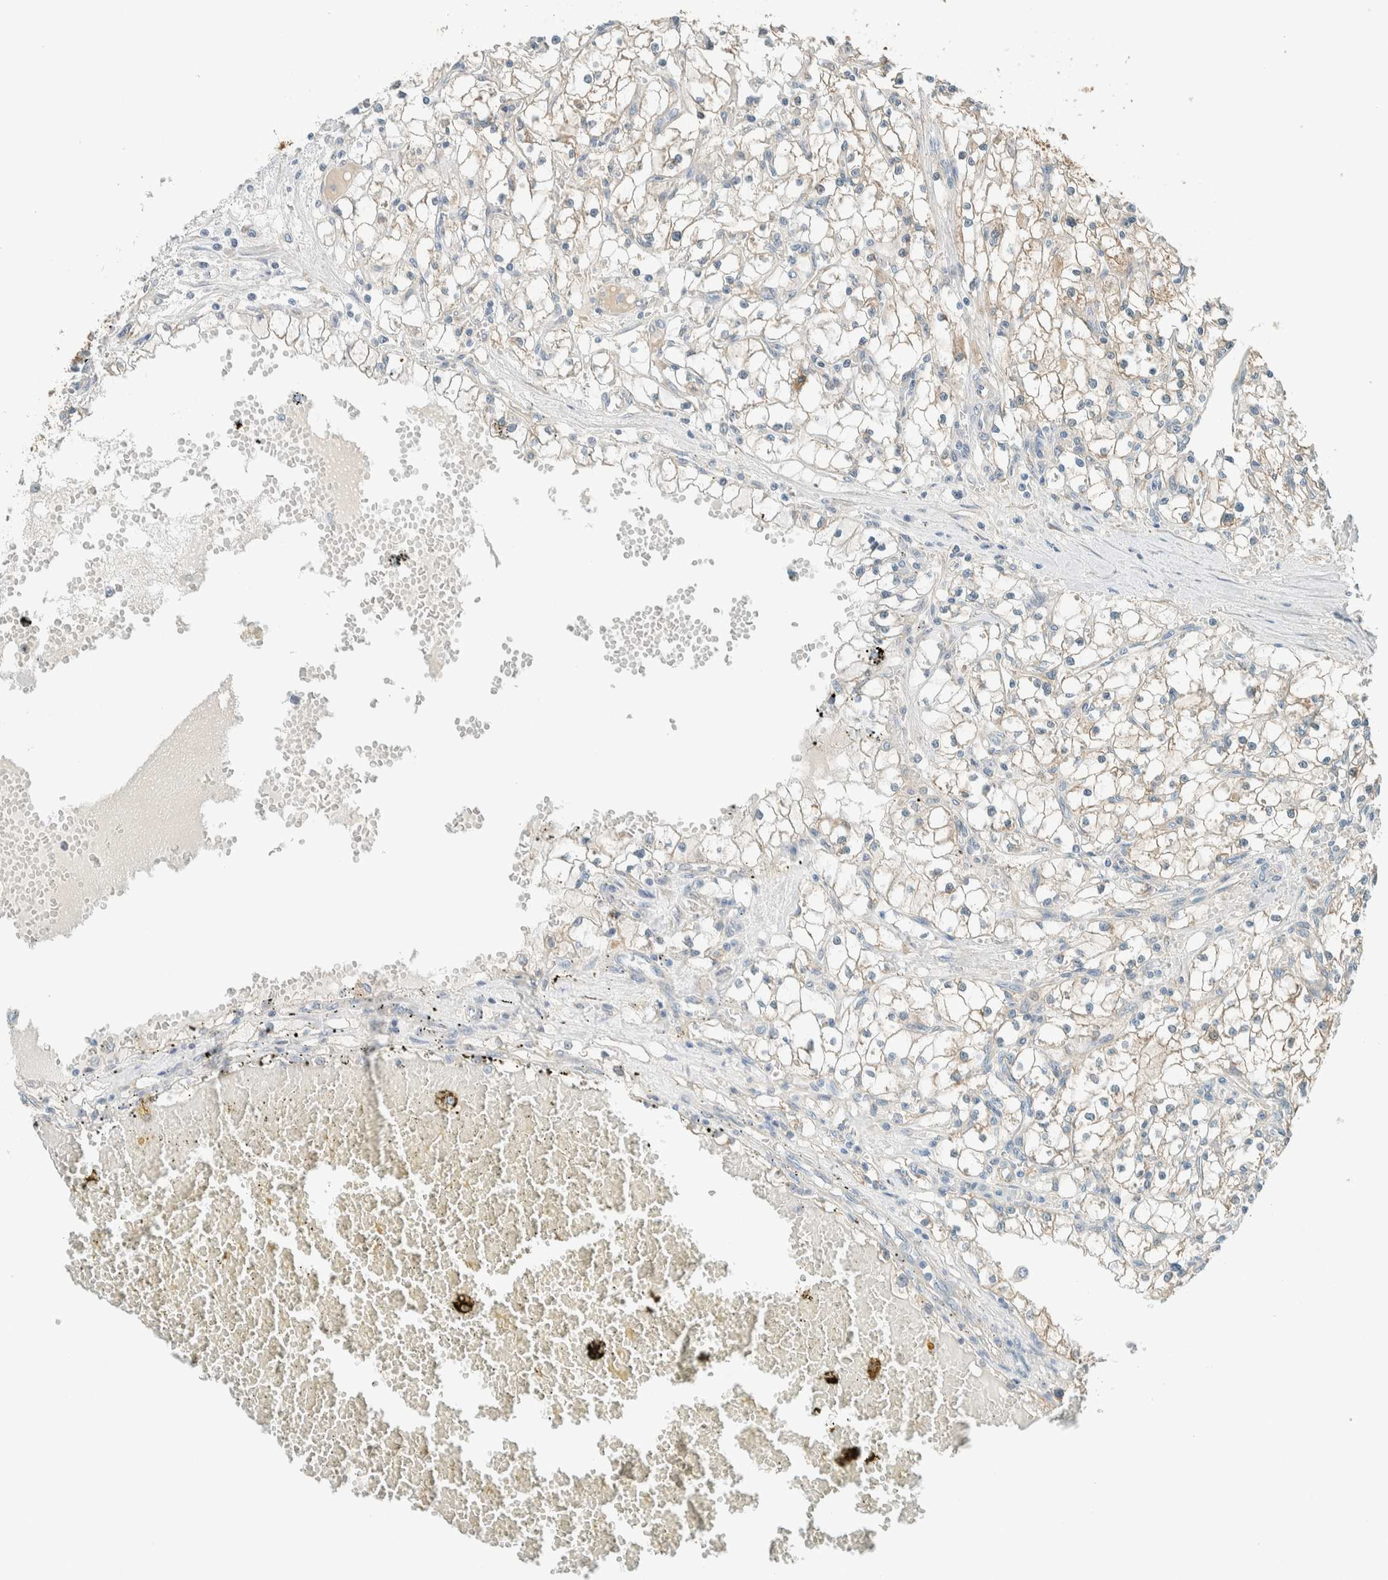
{"staining": {"intensity": "weak", "quantity": ">75%", "location": "cytoplasmic/membranous"}, "tissue": "renal cancer", "cell_type": "Tumor cells", "image_type": "cancer", "snomed": [{"axis": "morphology", "description": "Adenocarcinoma, NOS"}, {"axis": "topography", "description": "Kidney"}], "caption": "DAB immunohistochemical staining of human adenocarcinoma (renal) reveals weak cytoplasmic/membranous protein staining in about >75% of tumor cells. (brown staining indicates protein expression, while blue staining denotes nuclei).", "gene": "ALDH7A1", "patient": {"sex": "male", "age": 56}}